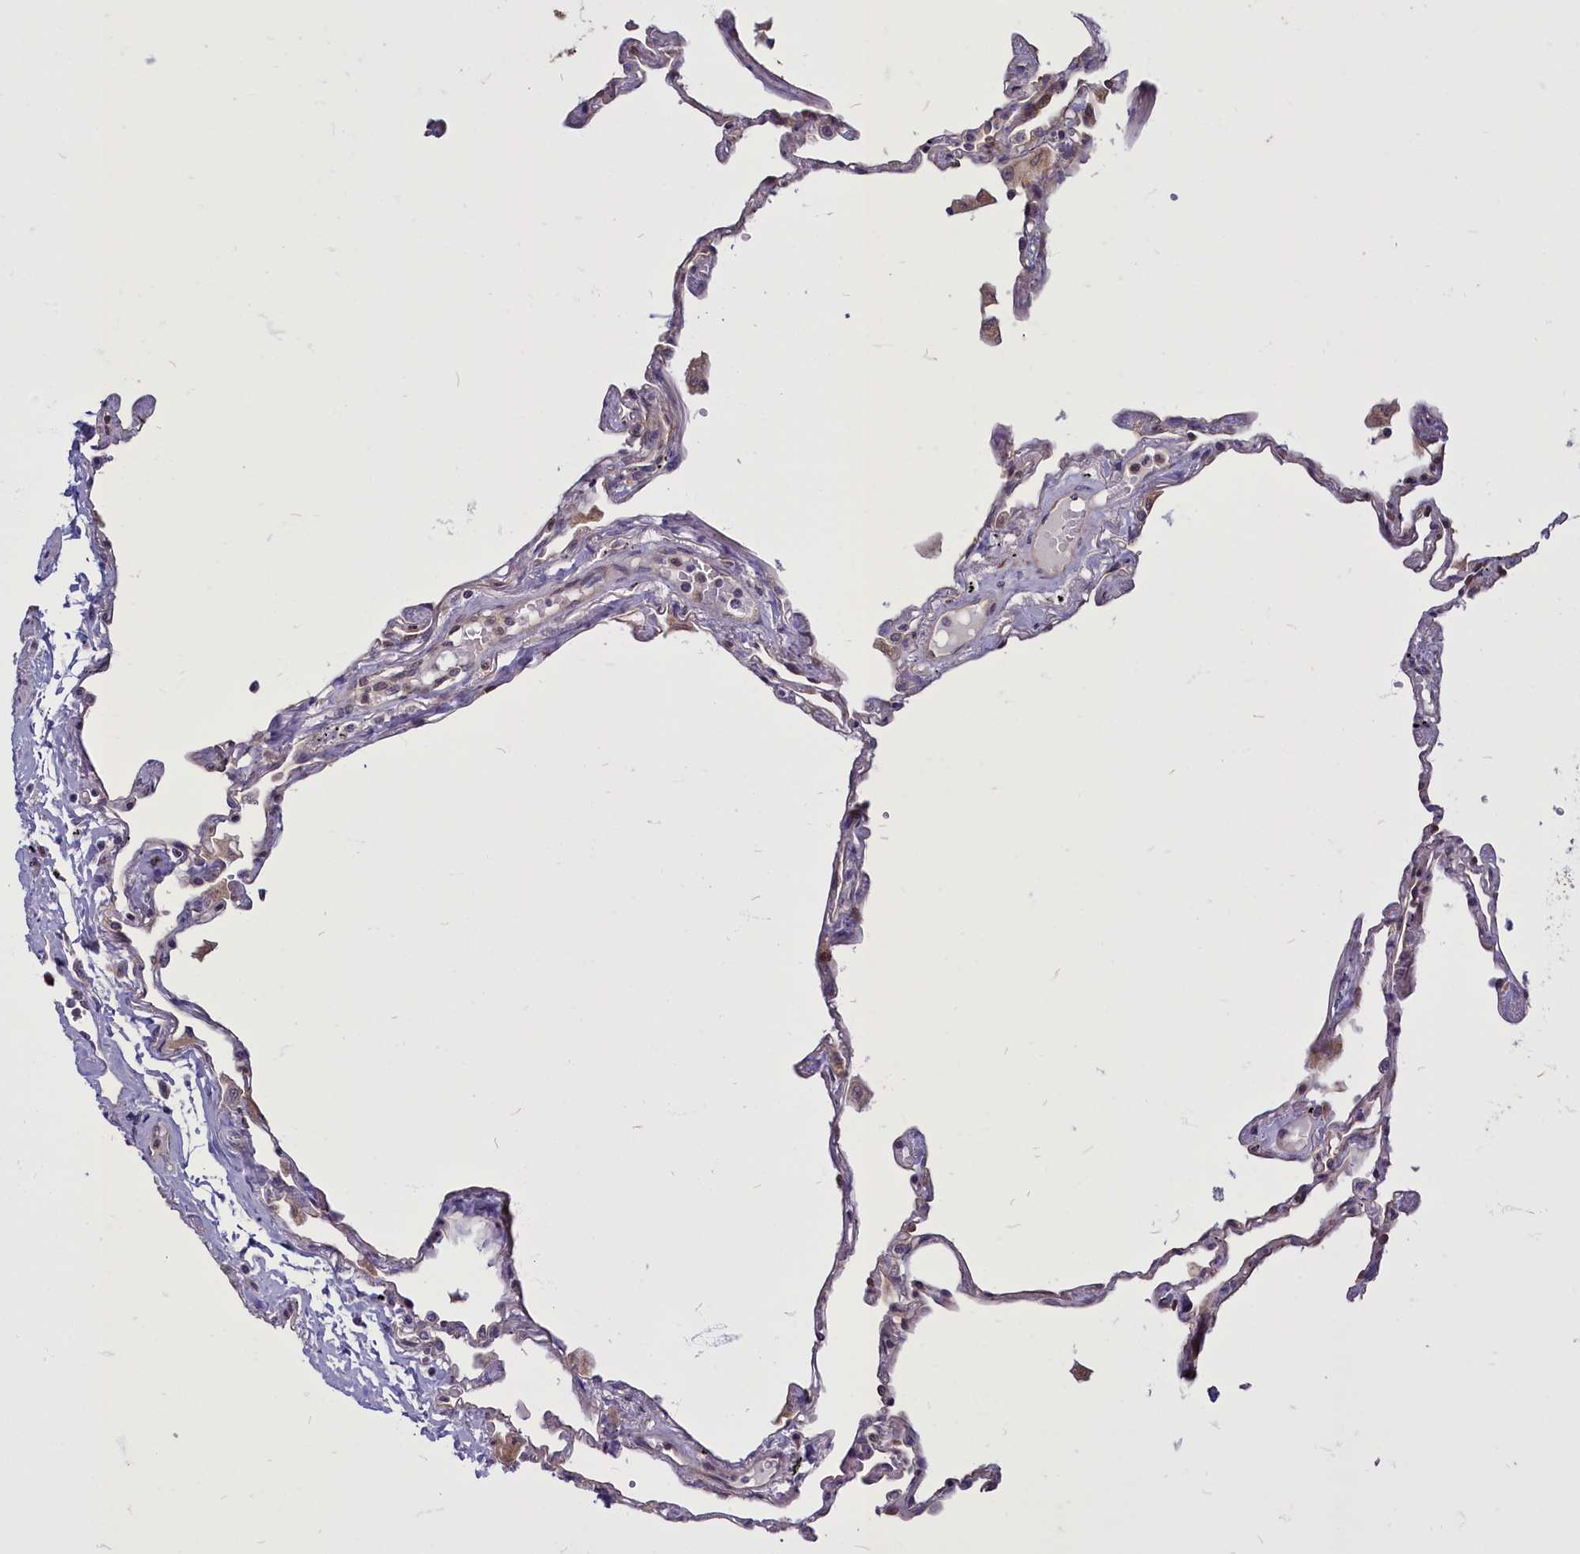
{"staining": {"intensity": "moderate", "quantity": "<25%", "location": "cytoplasmic/membranous,nuclear"}, "tissue": "lung", "cell_type": "Alveolar cells", "image_type": "normal", "snomed": [{"axis": "morphology", "description": "Normal tissue, NOS"}, {"axis": "topography", "description": "Lung"}], "caption": "A brown stain highlights moderate cytoplasmic/membranous,nuclear staining of a protein in alveolar cells of benign human lung. Nuclei are stained in blue.", "gene": "ENSG00000274944", "patient": {"sex": "female", "age": 67}}